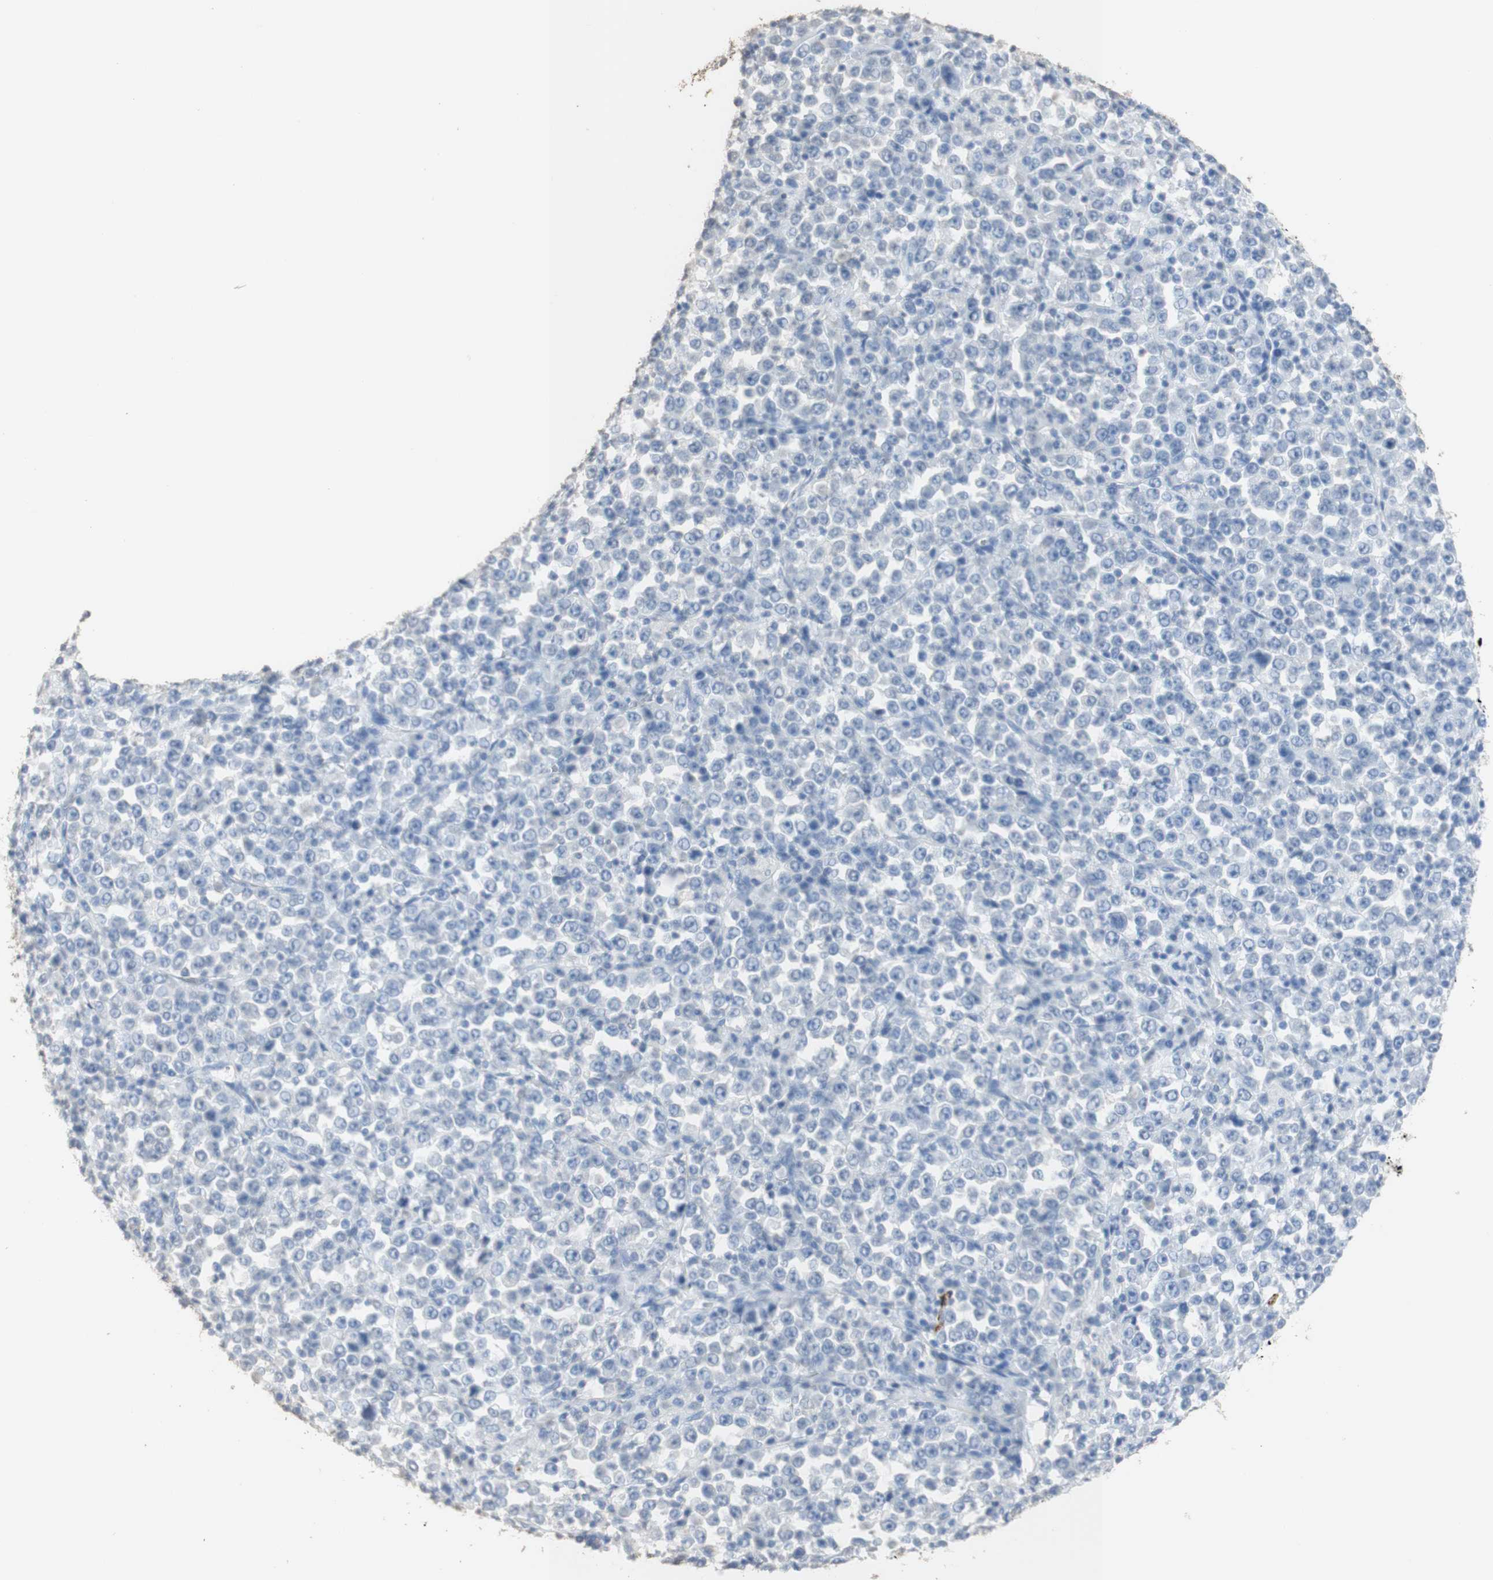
{"staining": {"intensity": "negative", "quantity": "none", "location": "none"}, "tissue": "stomach cancer", "cell_type": "Tumor cells", "image_type": "cancer", "snomed": [{"axis": "morphology", "description": "Normal tissue, NOS"}, {"axis": "morphology", "description": "Adenocarcinoma, NOS"}, {"axis": "topography", "description": "Stomach, upper"}, {"axis": "topography", "description": "Stomach"}], "caption": "There is no significant staining in tumor cells of stomach adenocarcinoma.", "gene": "L1CAM", "patient": {"sex": "male", "age": 59}}